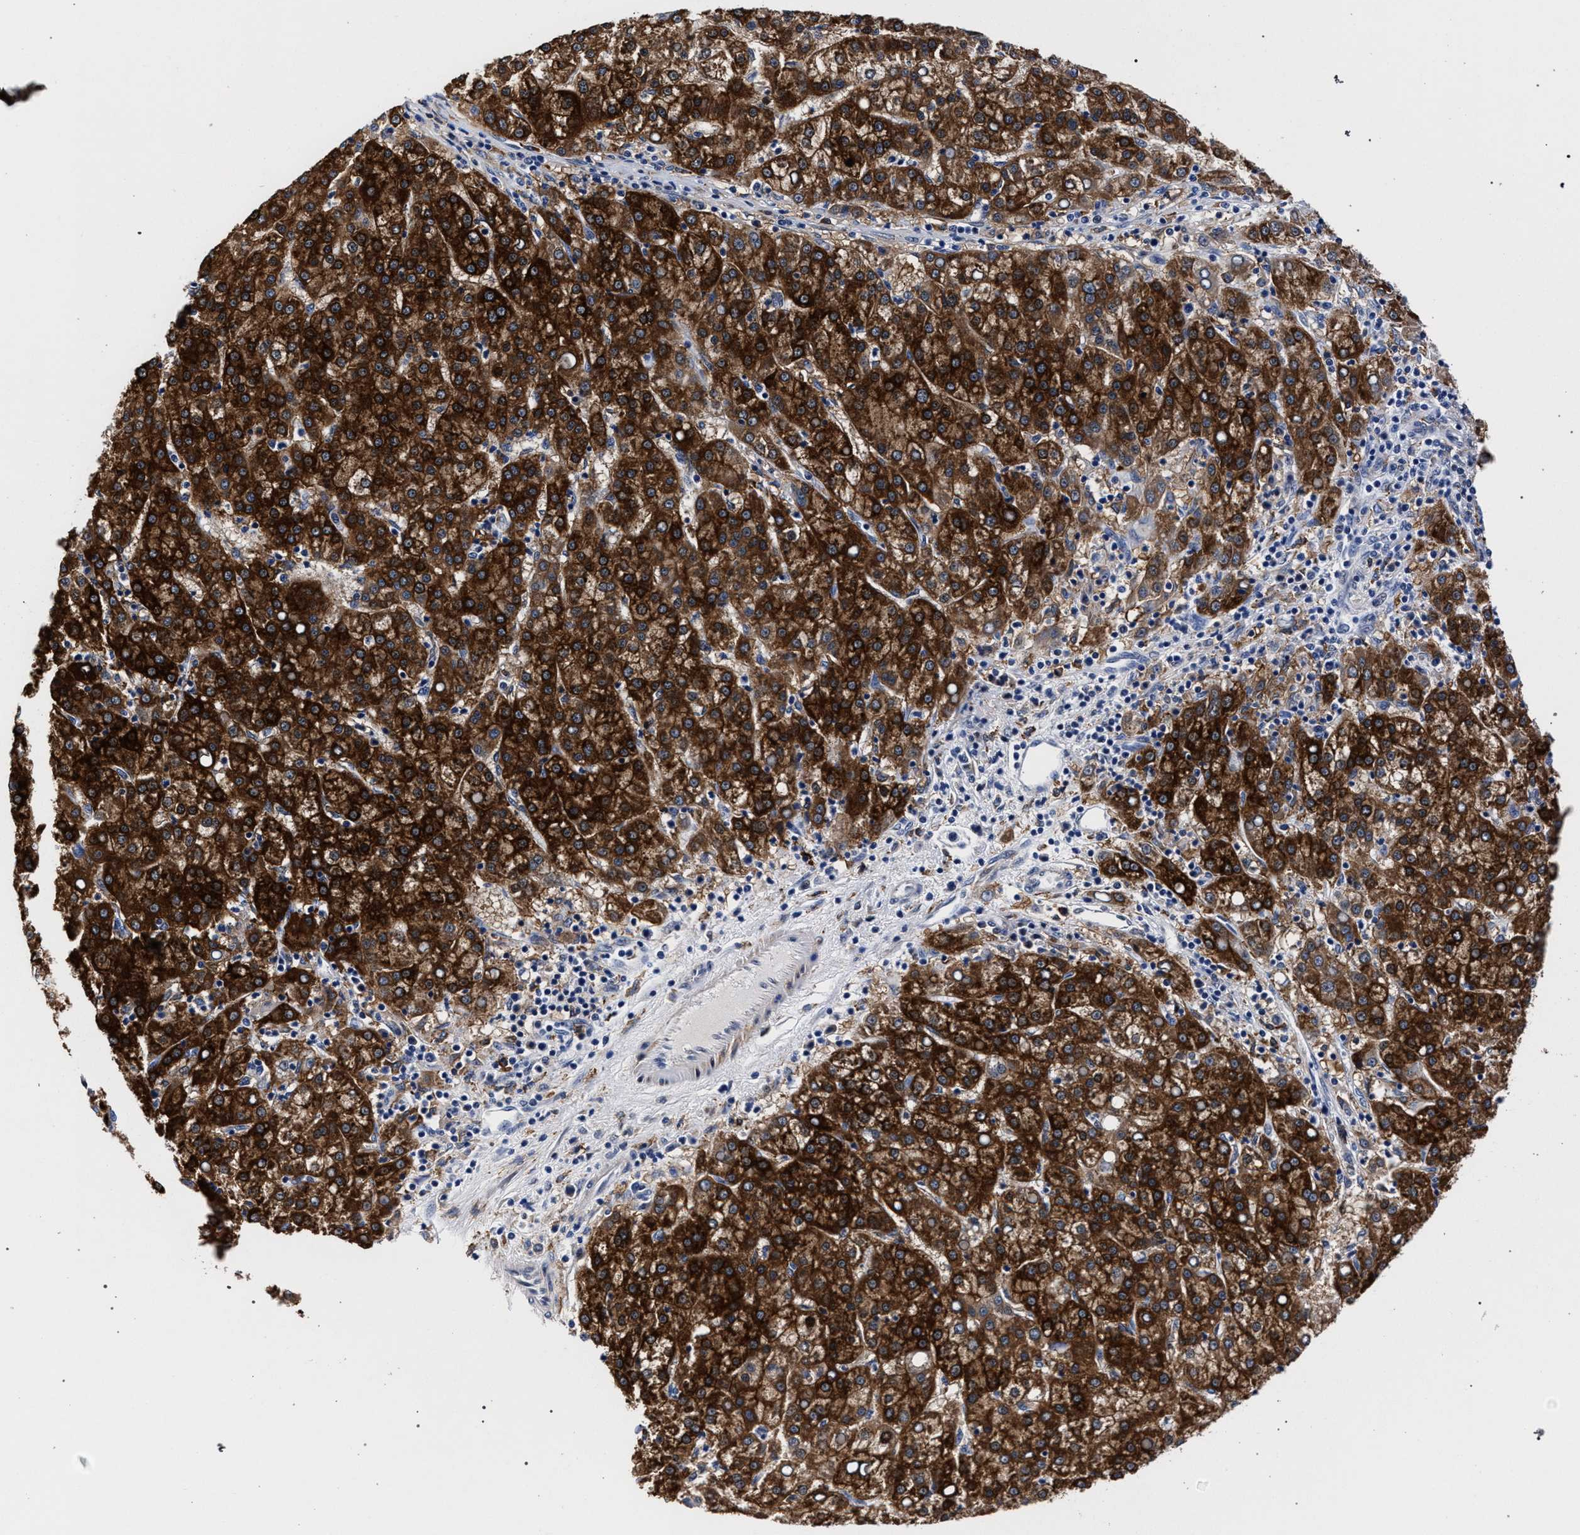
{"staining": {"intensity": "strong", "quantity": ">75%", "location": "cytoplasmic/membranous"}, "tissue": "liver cancer", "cell_type": "Tumor cells", "image_type": "cancer", "snomed": [{"axis": "morphology", "description": "Carcinoma, Hepatocellular, NOS"}, {"axis": "topography", "description": "Liver"}], "caption": "Immunohistochemistry image of neoplastic tissue: liver cancer (hepatocellular carcinoma) stained using immunohistochemistry (IHC) exhibits high levels of strong protein expression localized specifically in the cytoplasmic/membranous of tumor cells, appearing as a cytoplasmic/membranous brown color.", "gene": "ZNF462", "patient": {"sex": "female", "age": 58}}